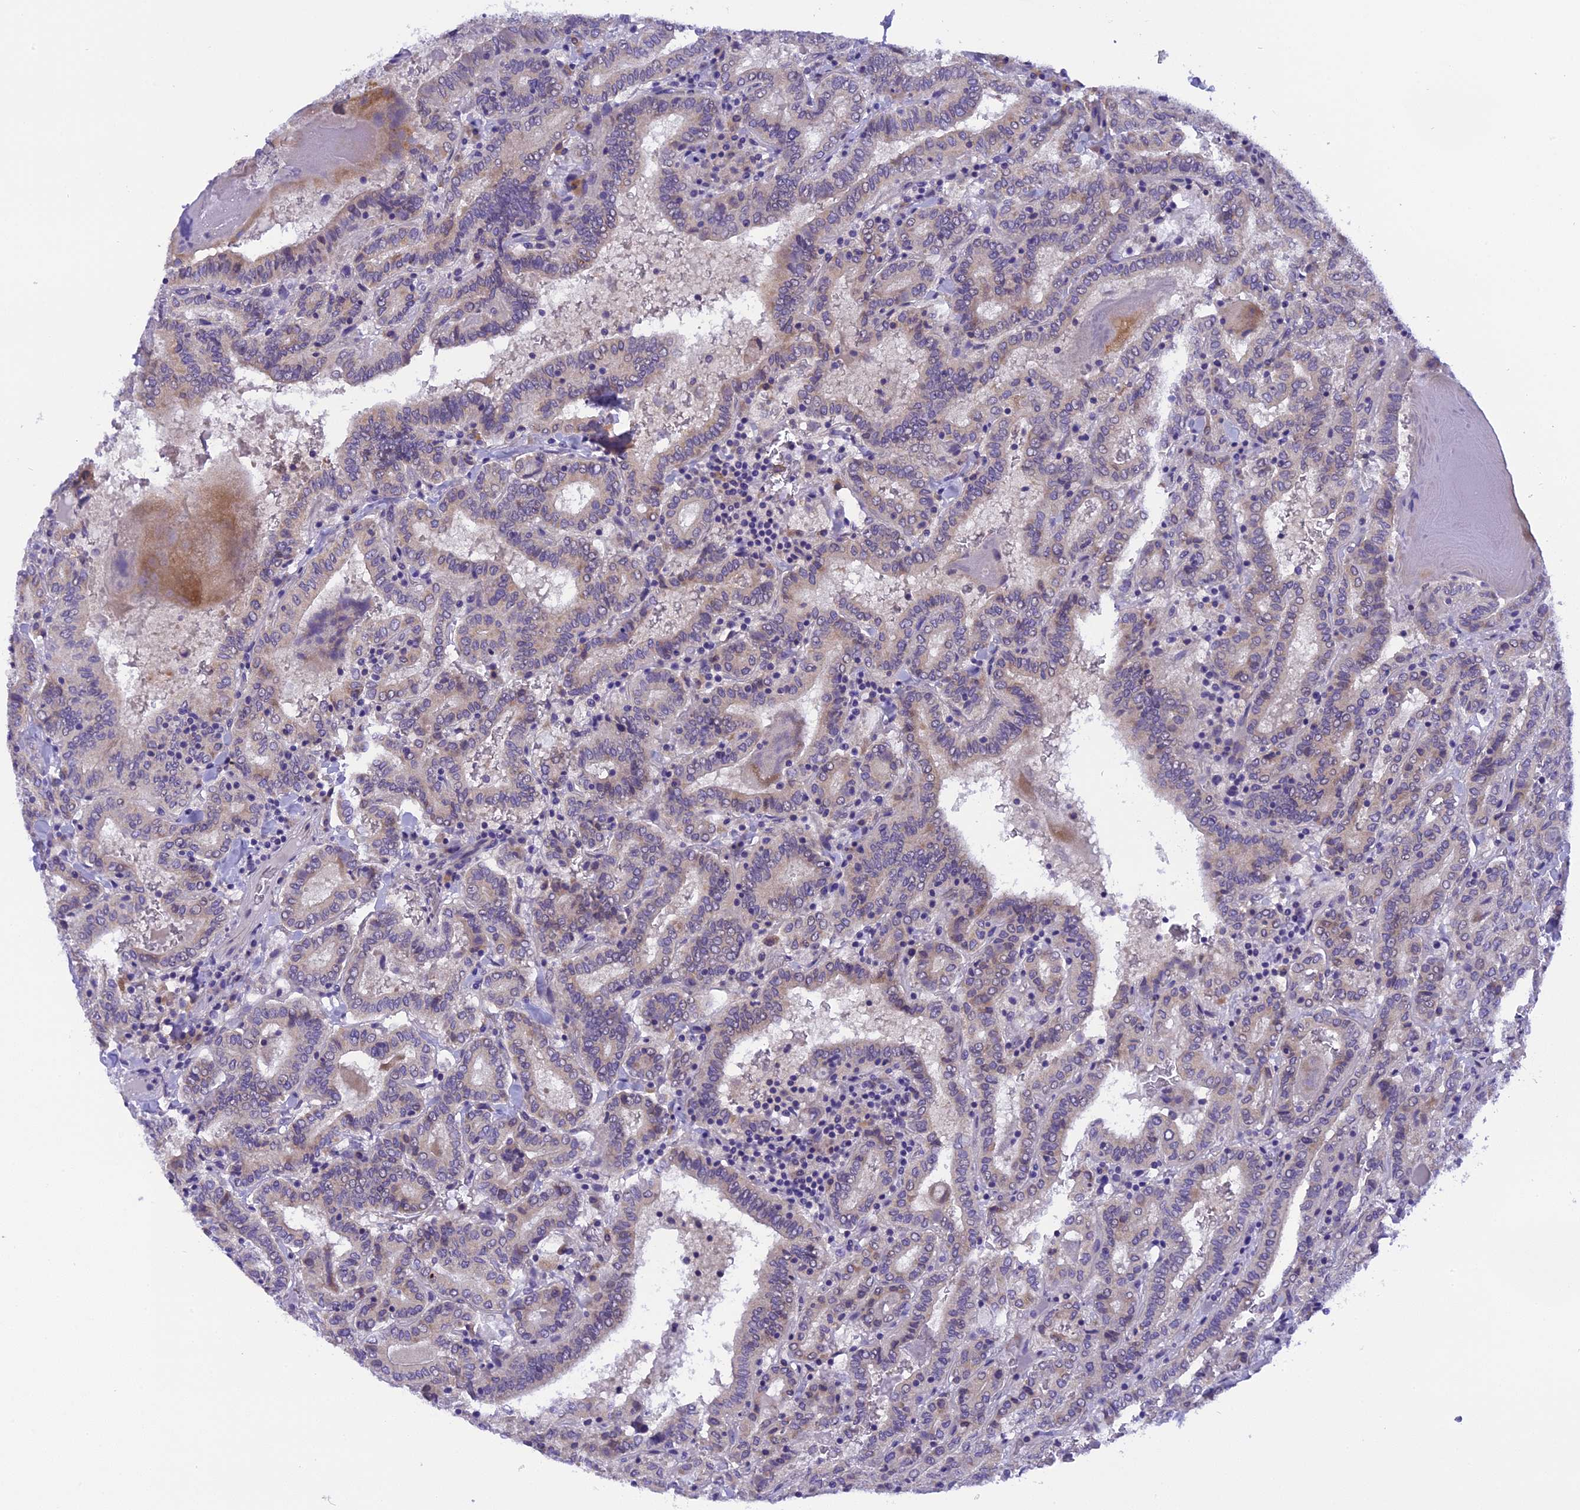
{"staining": {"intensity": "weak", "quantity": "<25%", "location": "cytoplasmic/membranous"}, "tissue": "thyroid cancer", "cell_type": "Tumor cells", "image_type": "cancer", "snomed": [{"axis": "morphology", "description": "Papillary adenocarcinoma, NOS"}, {"axis": "topography", "description": "Thyroid gland"}], "caption": "A micrograph of papillary adenocarcinoma (thyroid) stained for a protein exhibits no brown staining in tumor cells.", "gene": "TRIM3", "patient": {"sex": "female", "age": 72}}